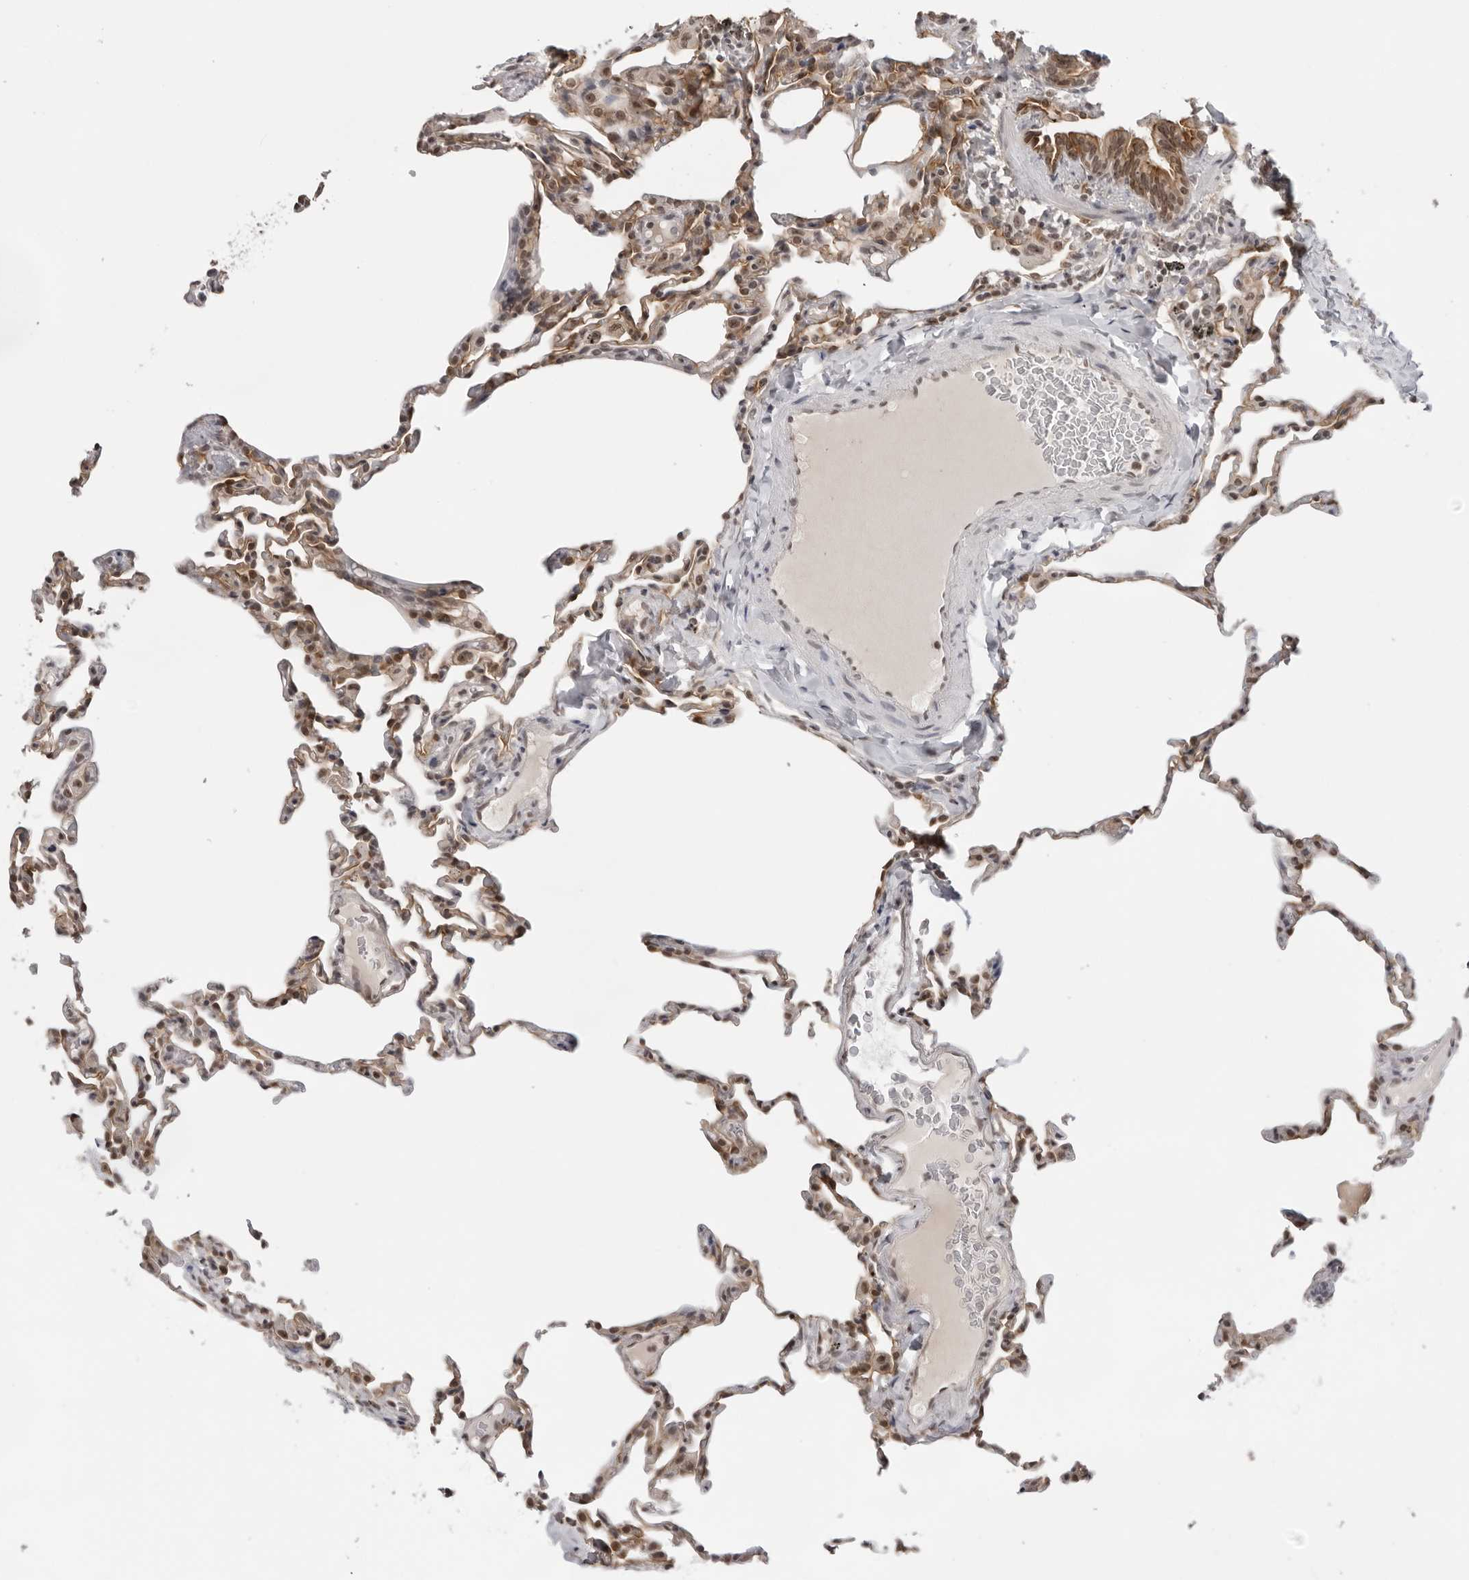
{"staining": {"intensity": "moderate", "quantity": ">75%", "location": "cytoplasmic/membranous,nuclear"}, "tissue": "lung", "cell_type": "Alveolar cells", "image_type": "normal", "snomed": [{"axis": "morphology", "description": "Normal tissue, NOS"}, {"axis": "topography", "description": "Lung"}], "caption": "Immunohistochemical staining of unremarkable human lung reveals medium levels of moderate cytoplasmic/membranous,nuclear positivity in about >75% of alveolar cells.", "gene": "EXOSC10", "patient": {"sex": "male", "age": 20}}